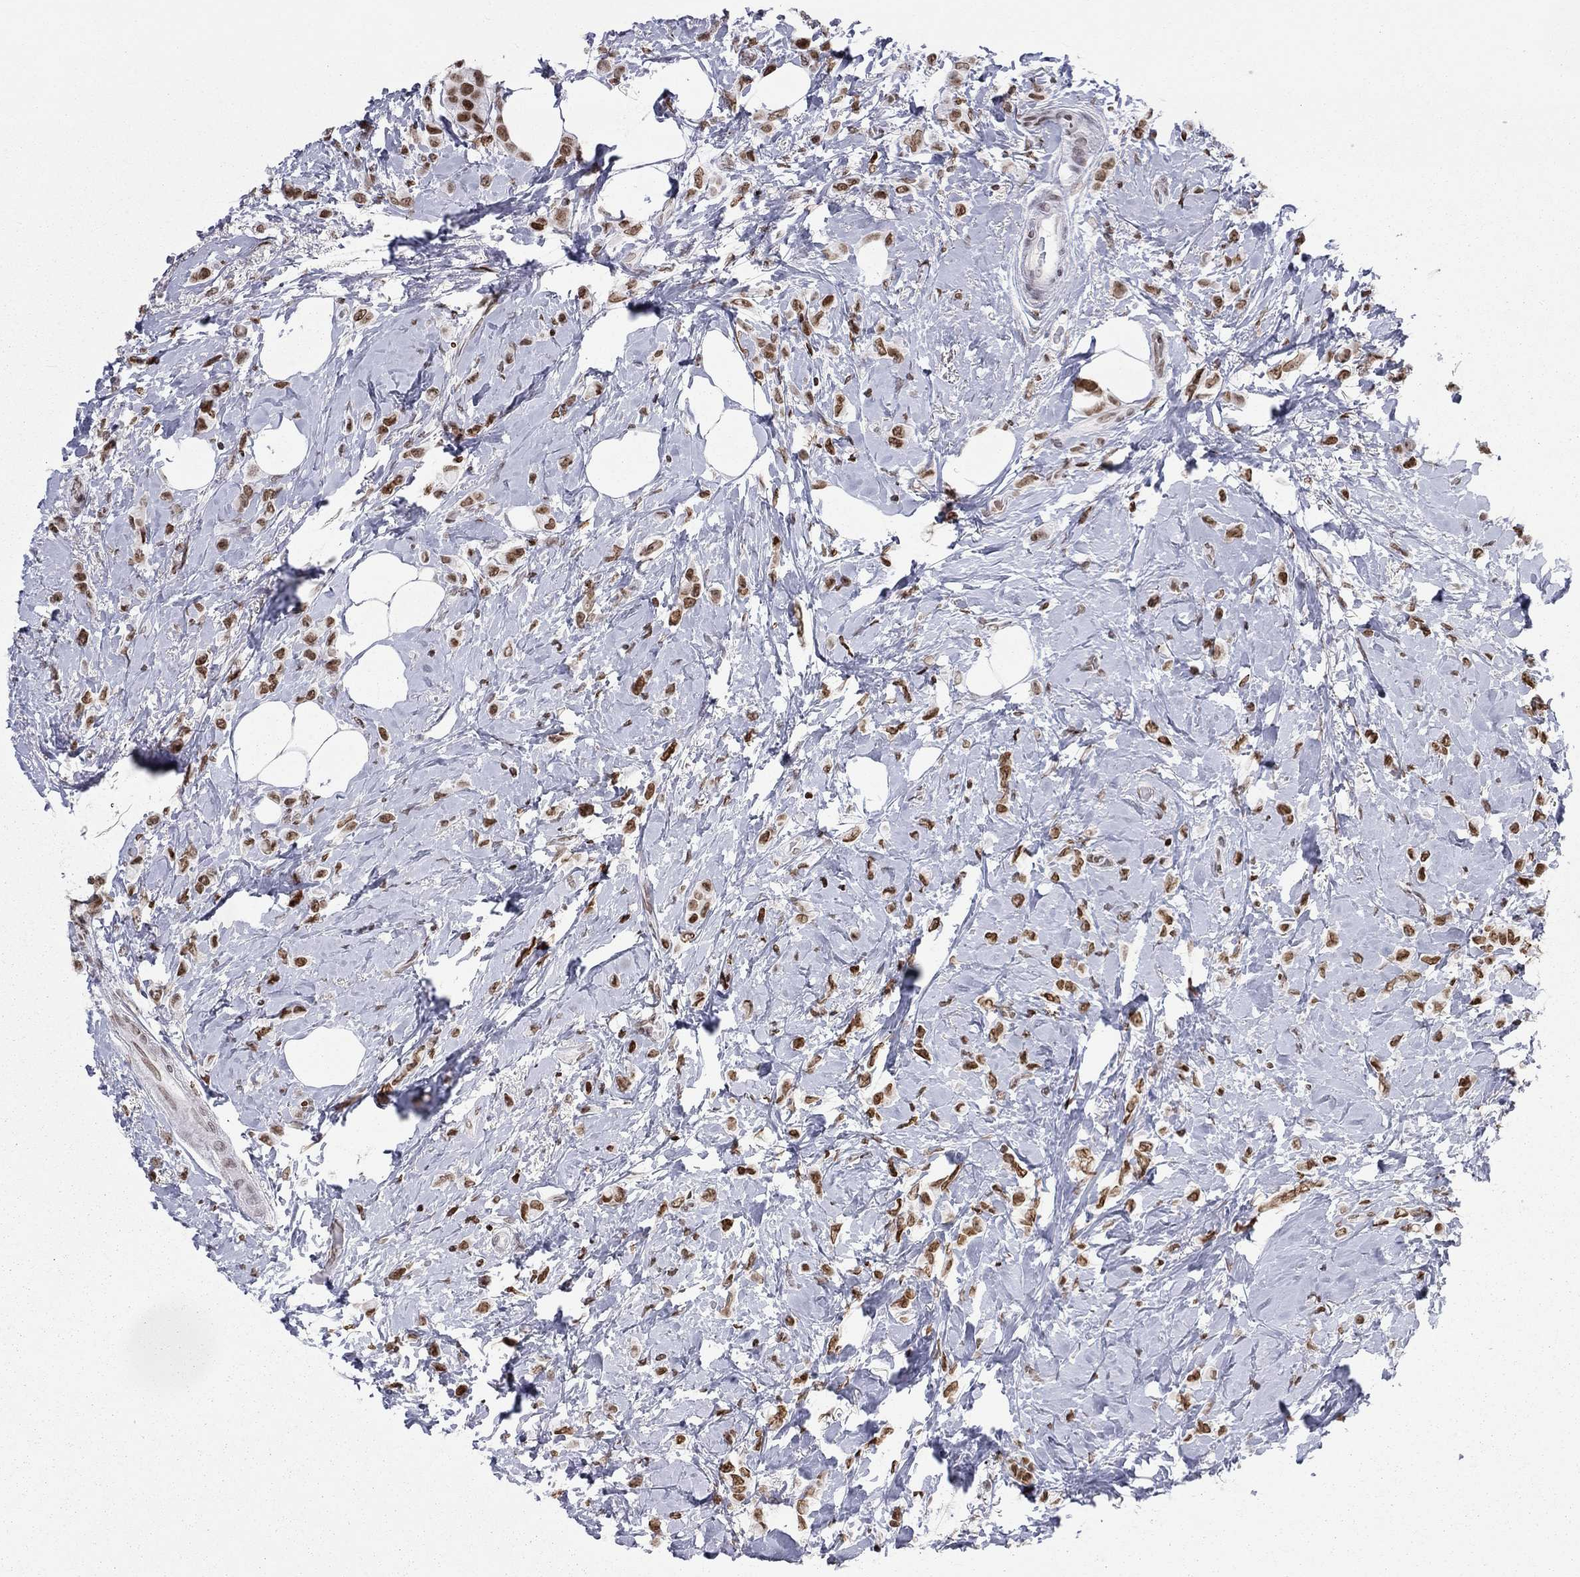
{"staining": {"intensity": "strong", "quantity": ">75%", "location": "nuclear"}, "tissue": "breast cancer", "cell_type": "Tumor cells", "image_type": "cancer", "snomed": [{"axis": "morphology", "description": "Lobular carcinoma"}, {"axis": "topography", "description": "Breast"}], "caption": "Immunohistochemical staining of human breast cancer (lobular carcinoma) exhibits strong nuclear protein expression in about >75% of tumor cells.", "gene": "H2AX", "patient": {"sex": "female", "age": 66}}